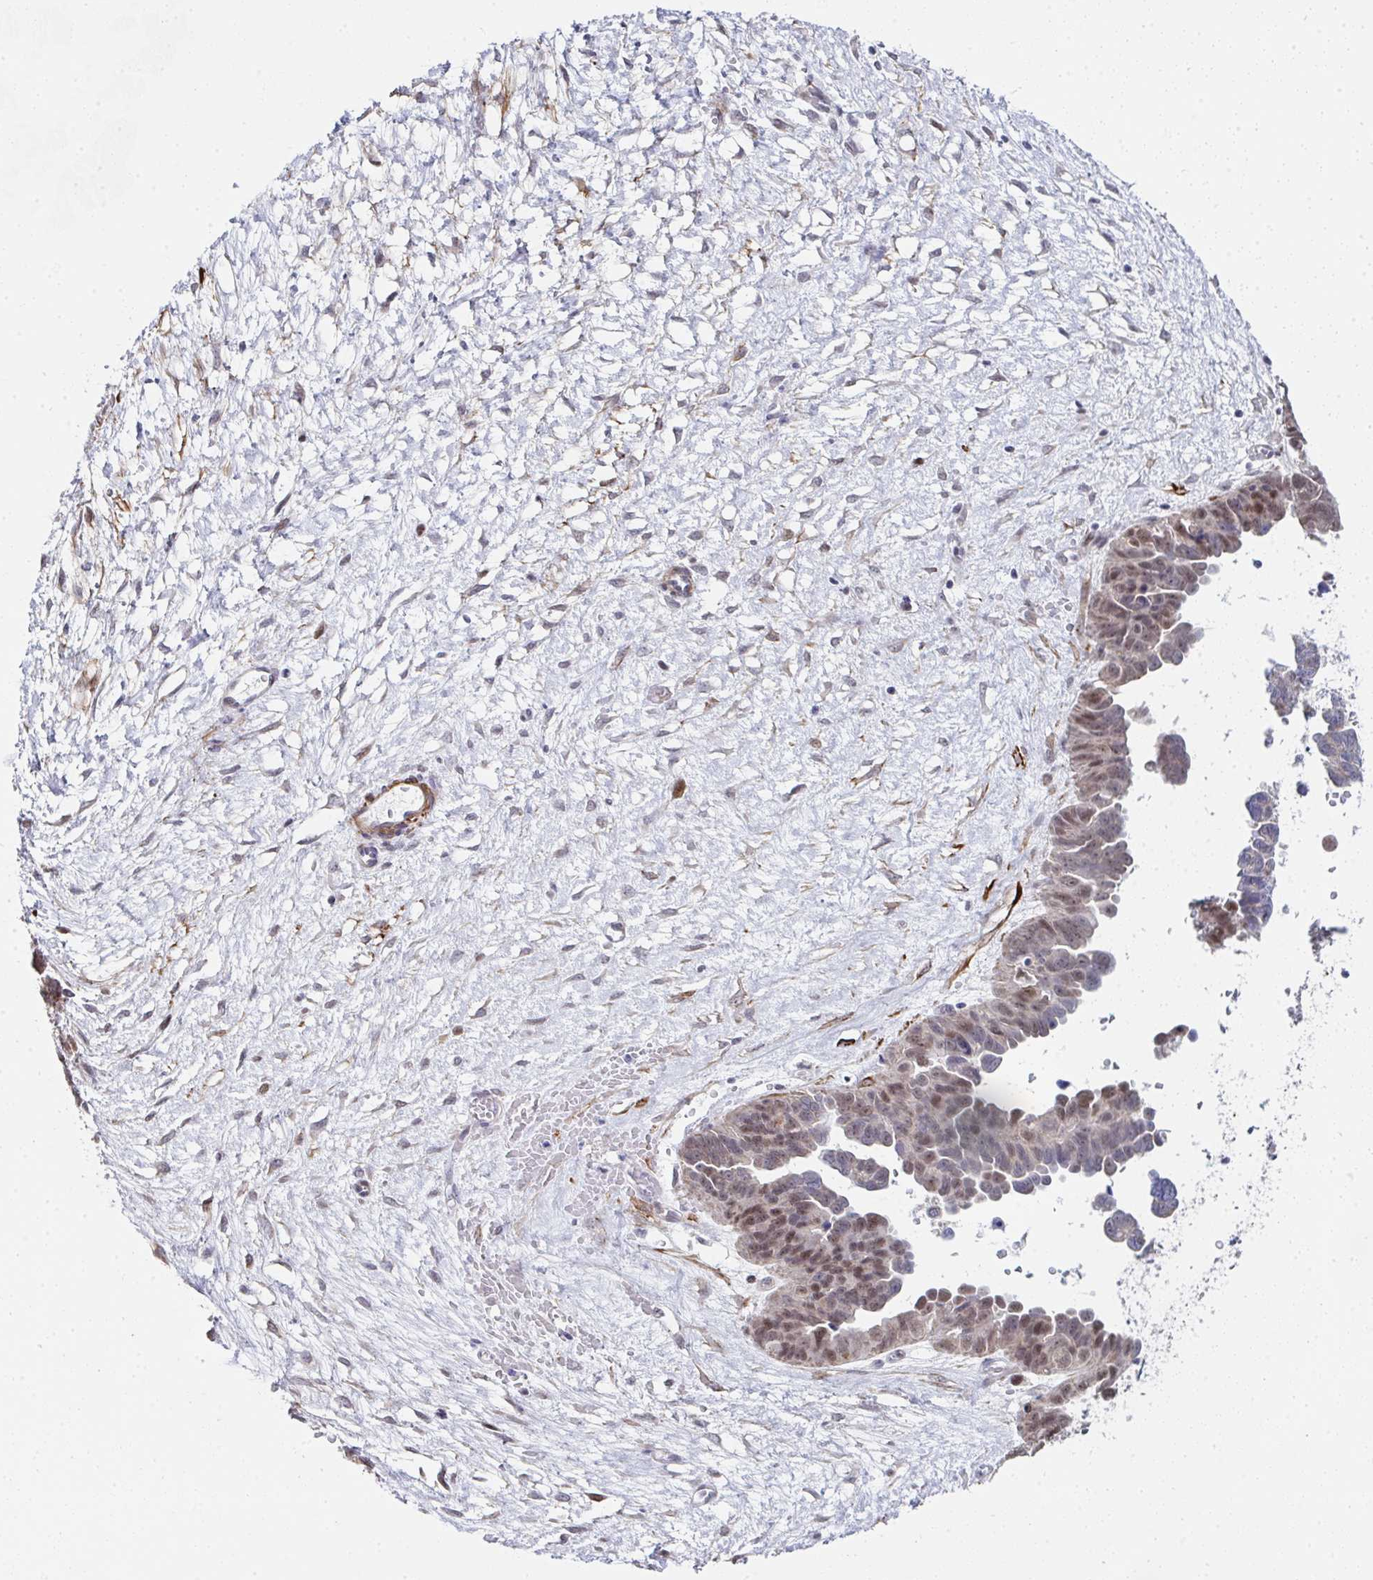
{"staining": {"intensity": "moderate", "quantity": ">75%", "location": "nuclear"}, "tissue": "ovarian cancer", "cell_type": "Tumor cells", "image_type": "cancer", "snomed": [{"axis": "morphology", "description": "Cystadenocarcinoma, serous, NOS"}, {"axis": "topography", "description": "Ovary"}], "caption": "This image displays IHC staining of human ovarian cancer, with medium moderate nuclear staining in approximately >75% of tumor cells.", "gene": "GINS2", "patient": {"sex": "female", "age": 64}}